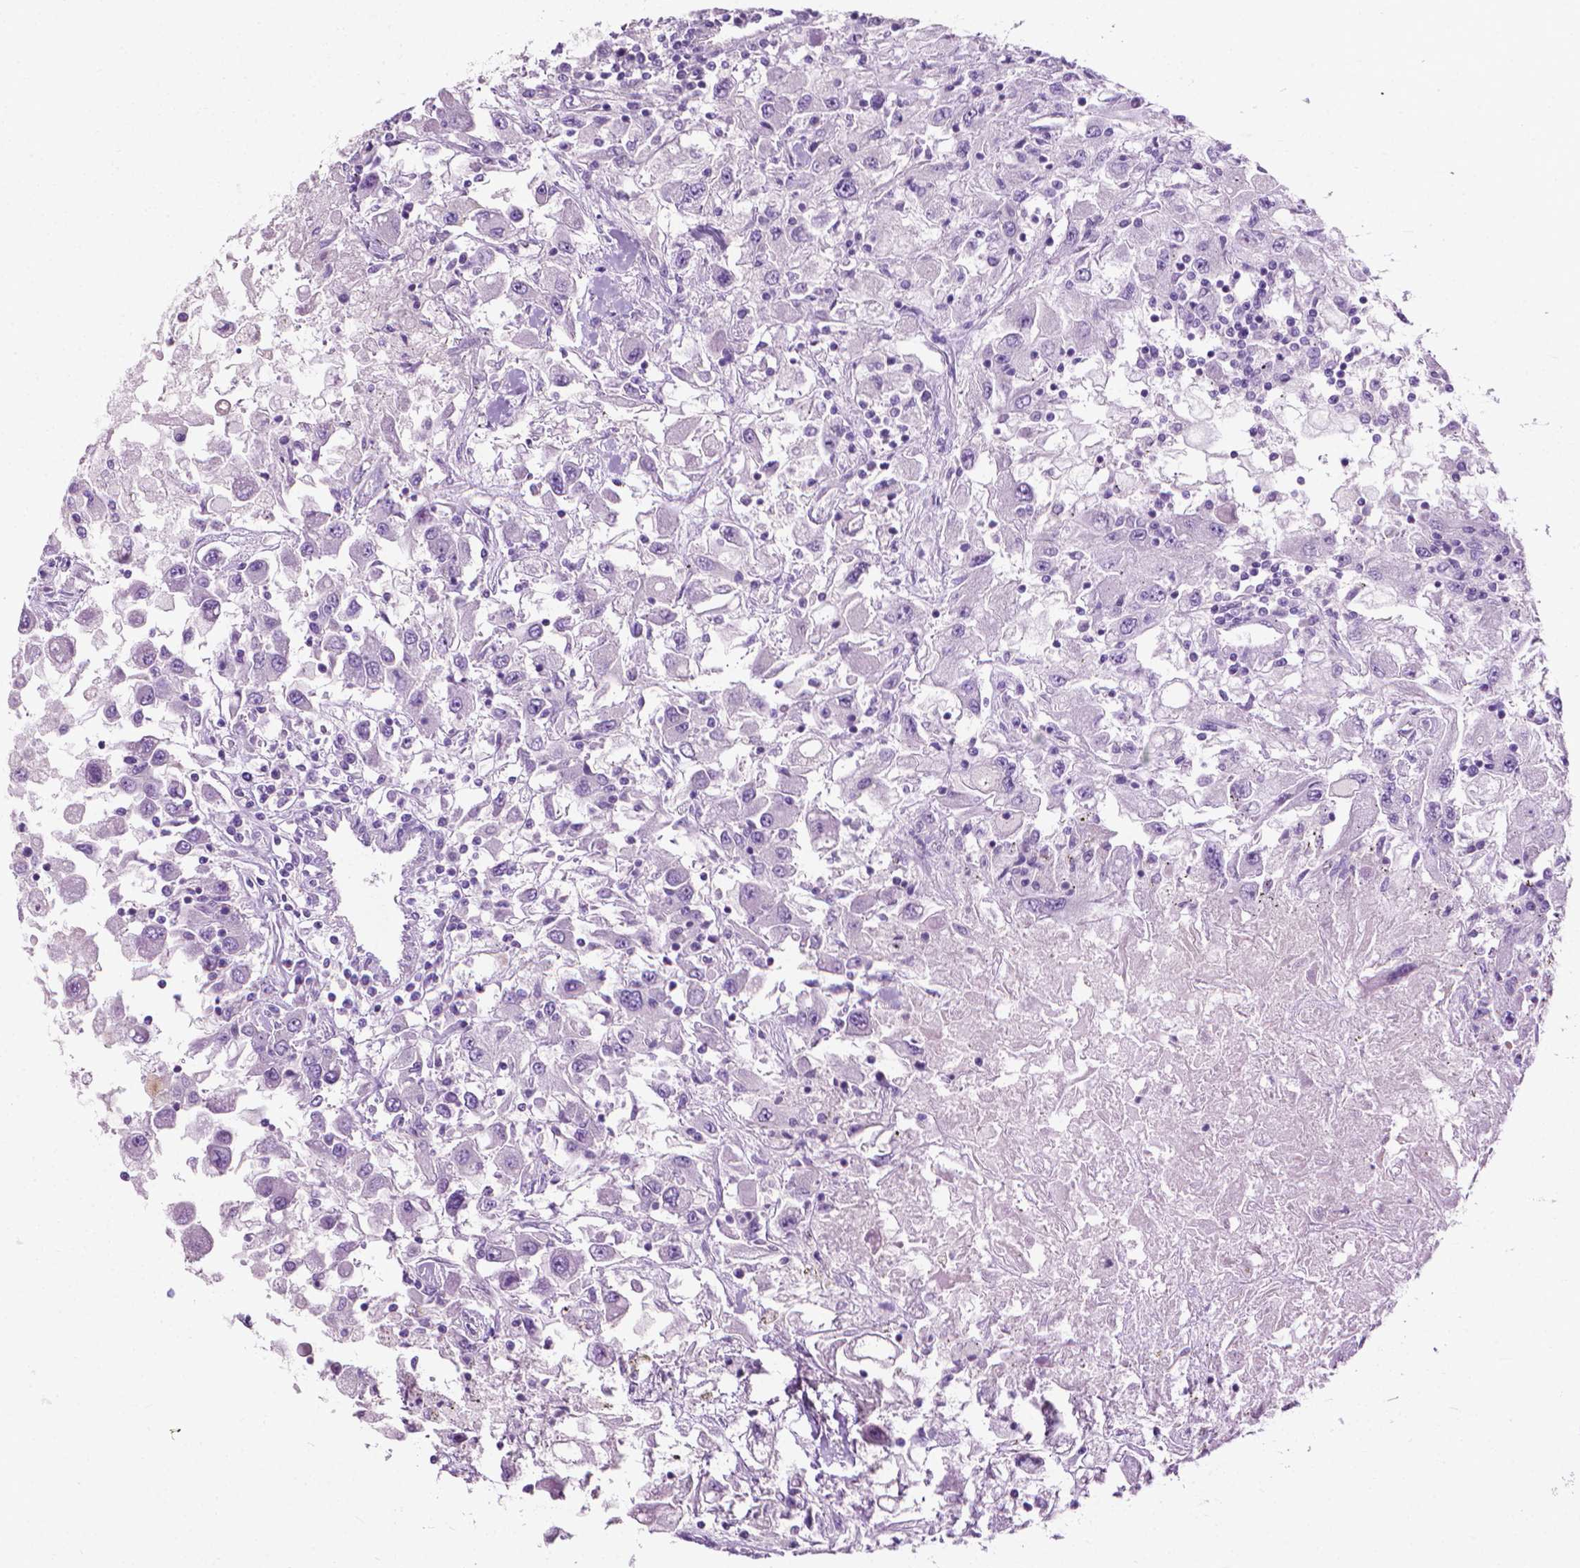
{"staining": {"intensity": "negative", "quantity": "none", "location": "none"}, "tissue": "renal cancer", "cell_type": "Tumor cells", "image_type": "cancer", "snomed": [{"axis": "morphology", "description": "Adenocarcinoma, NOS"}, {"axis": "topography", "description": "Kidney"}], "caption": "DAB immunohistochemical staining of human renal adenocarcinoma demonstrates no significant positivity in tumor cells.", "gene": "KRT73", "patient": {"sex": "female", "age": 67}}